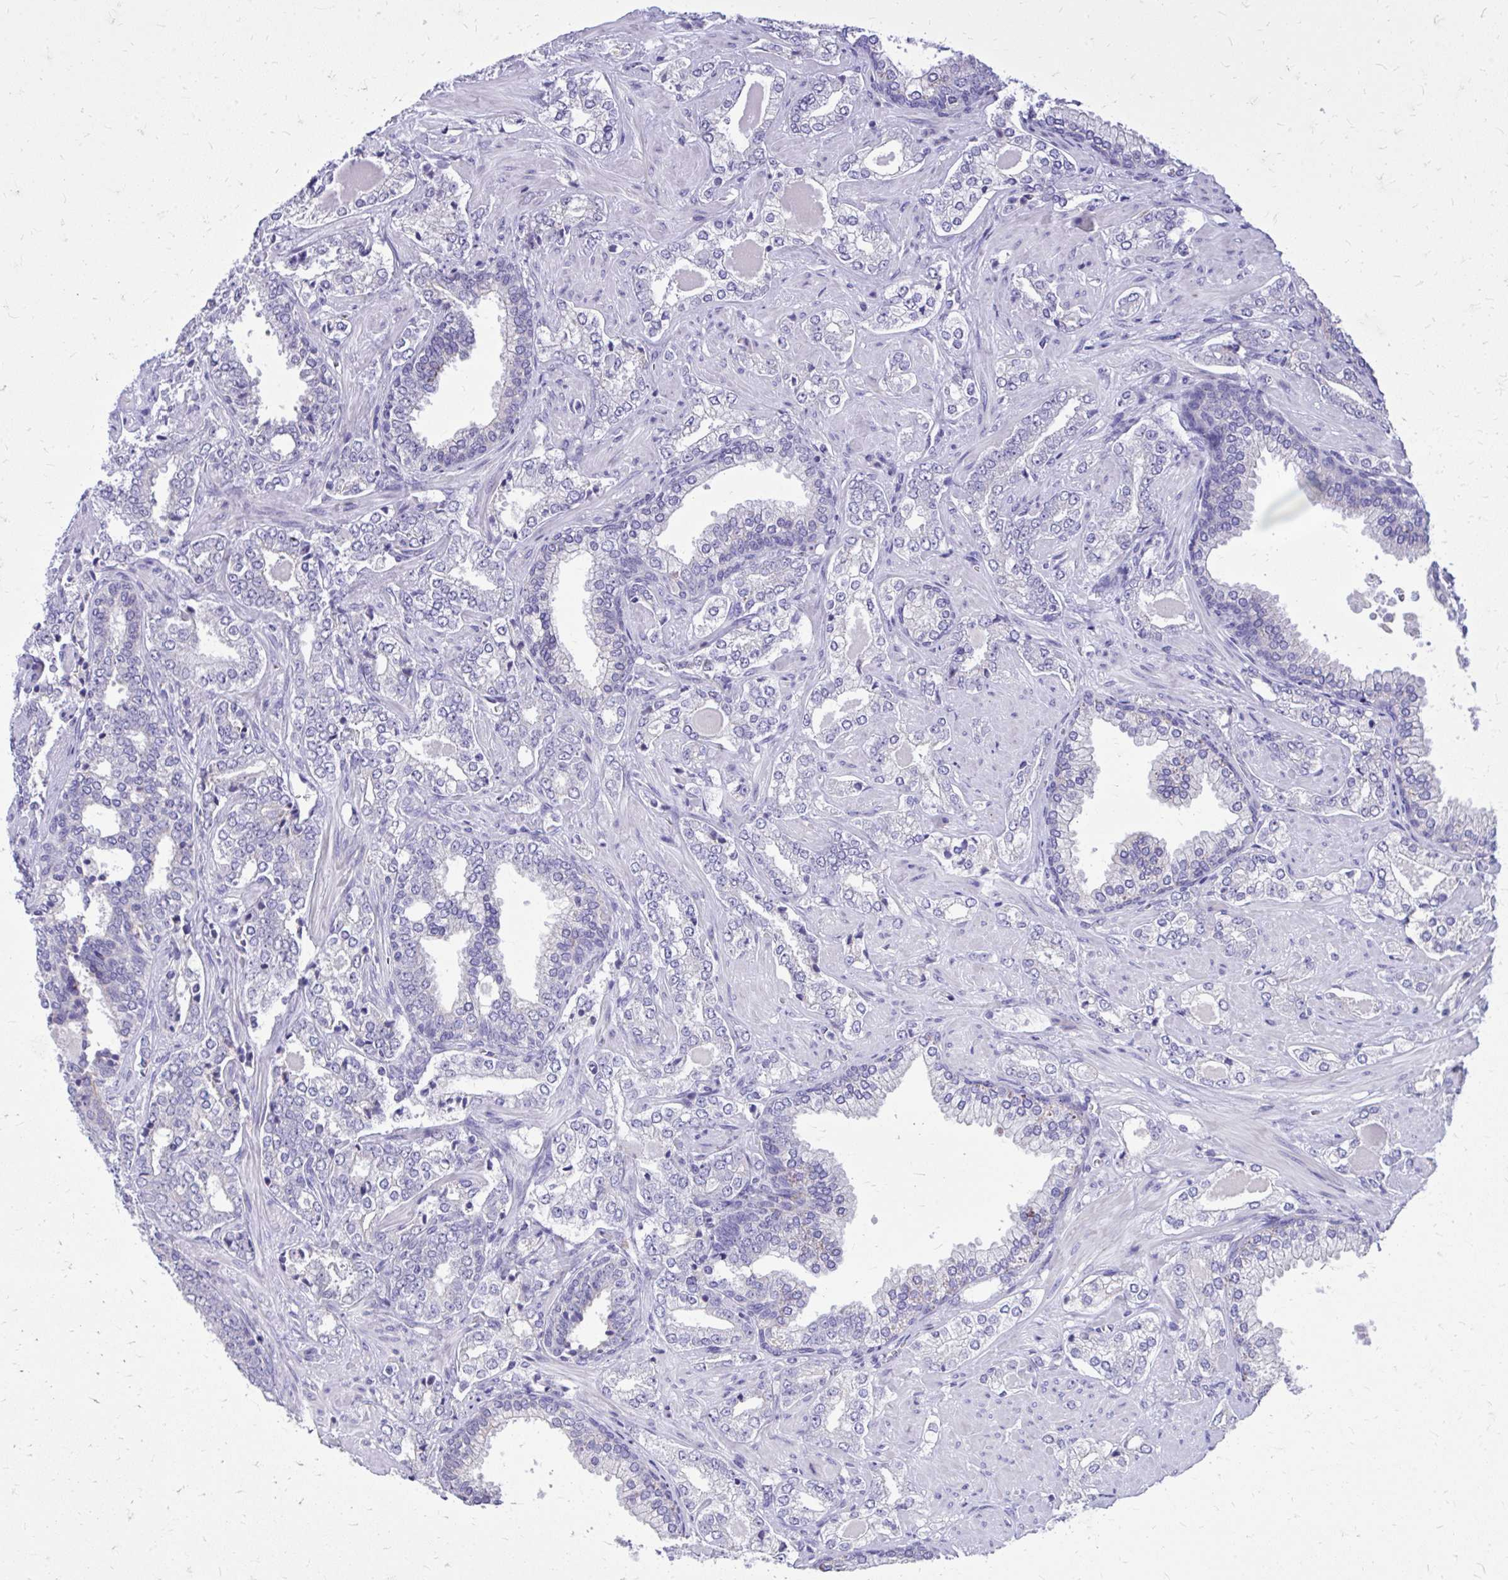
{"staining": {"intensity": "negative", "quantity": "none", "location": "none"}, "tissue": "prostate cancer", "cell_type": "Tumor cells", "image_type": "cancer", "snomed": [{"axis": "morphology", "description": "Adenocarcinoma, High grade"}, {"axis": "topography", "description": "Prostate"}], "caption": "Adenocarcinoma (high-grade) (prostate) was stained to show a protein in brown. There is no significant positivity in tumor cells.", "gene": "NNMT", "patient": {"sex": "male", "age": 60}}